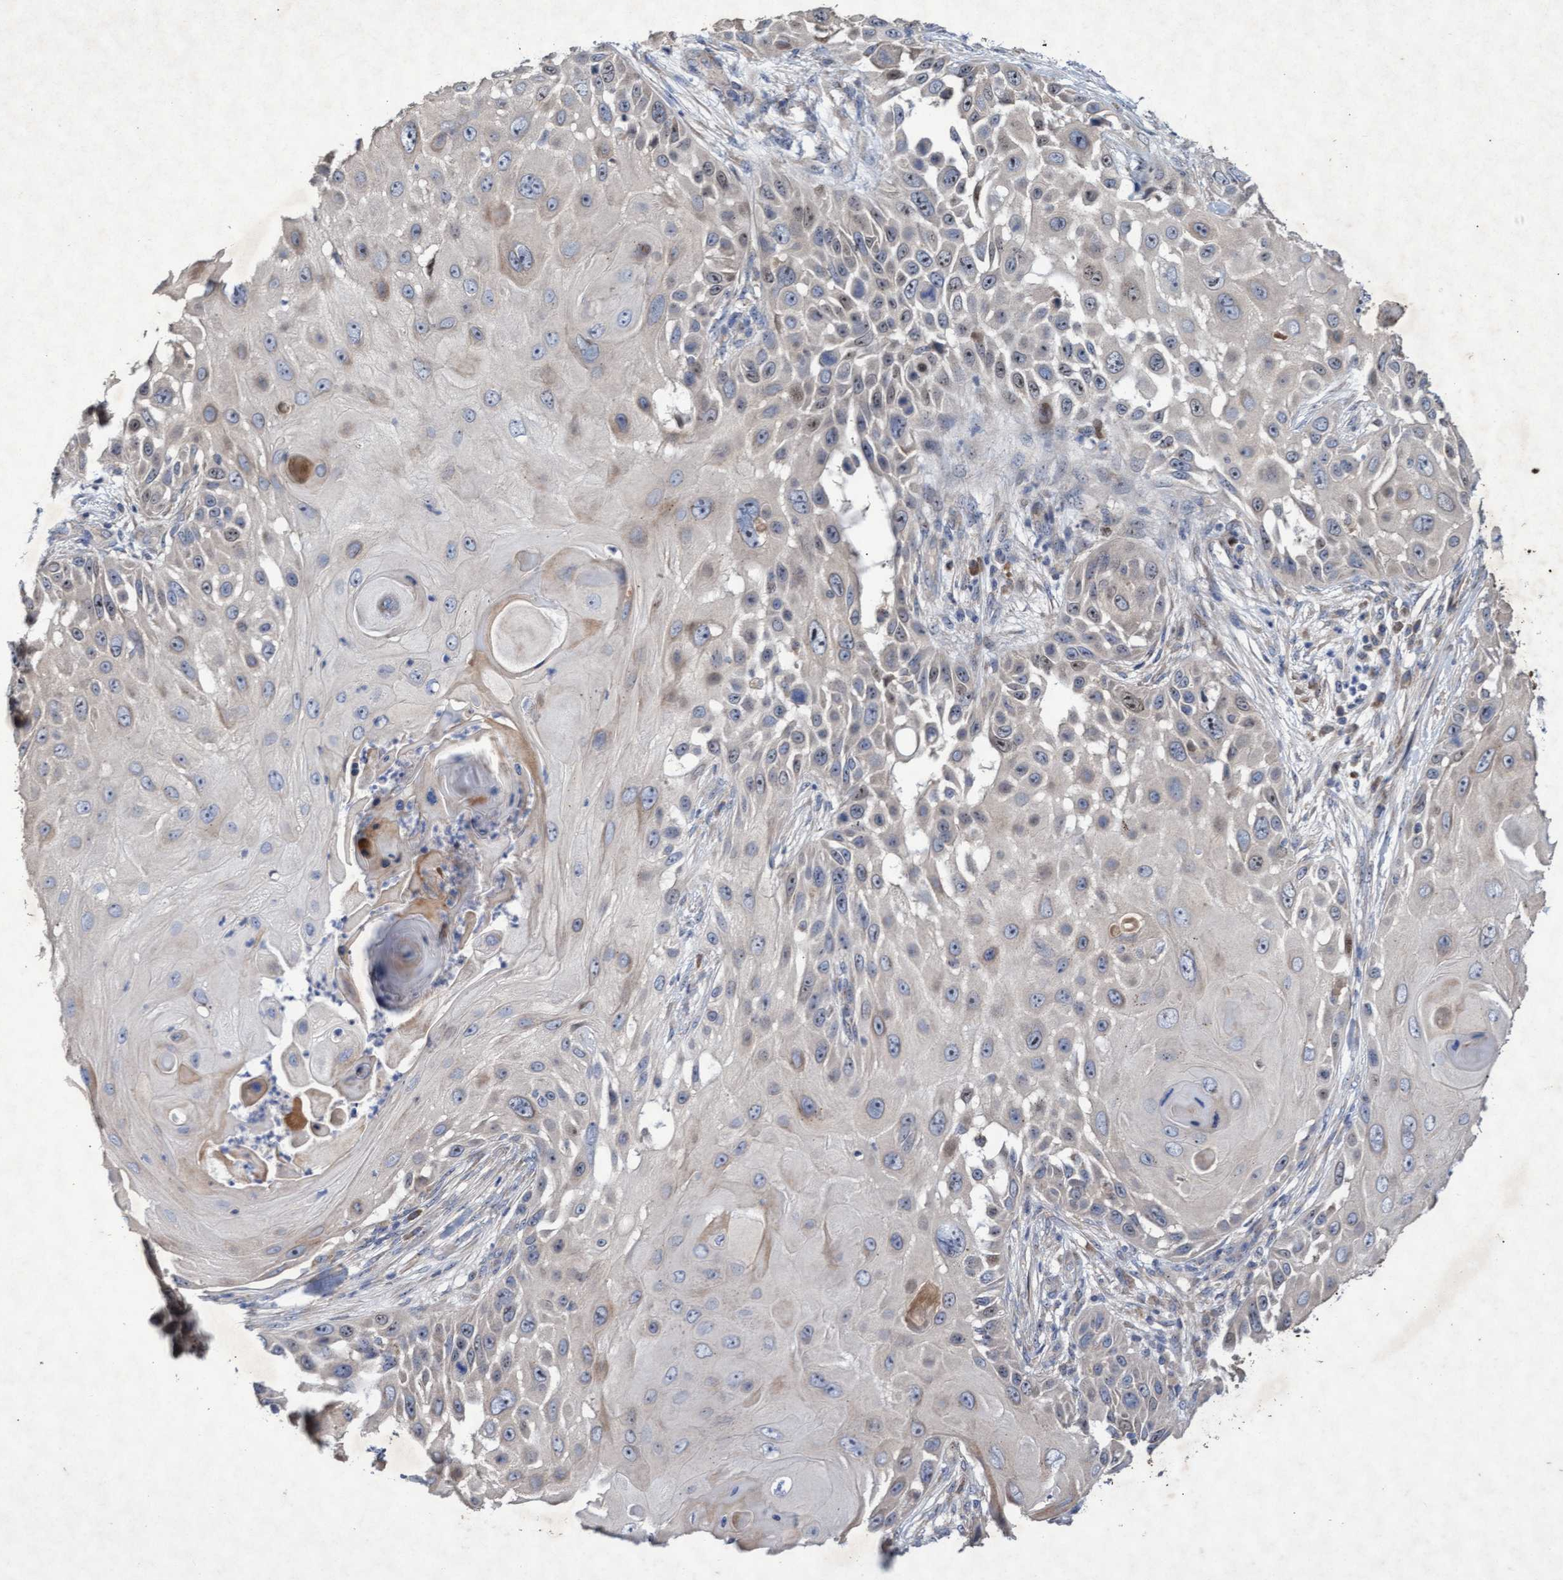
{"staining": {"intensity": "negative", "quantity": "none", "location": "none"}, "tissue": "skin cancer", "cell_type": "Tumor cells", "image_type": "cancer", "snomed": [{"axis": "morphology", "description": "Squamous cell carcinoma, NOS"}, {"axis": "topography", "description": "Skin"}], "caption": "A photomicrograph of human skin cancer is negative for staining in tumor cells. (Immunohistochemistry, brightfield microscopy, high magnification).", "gene": "ABCF2", "patient": {"sex": "female", "age": 44}}